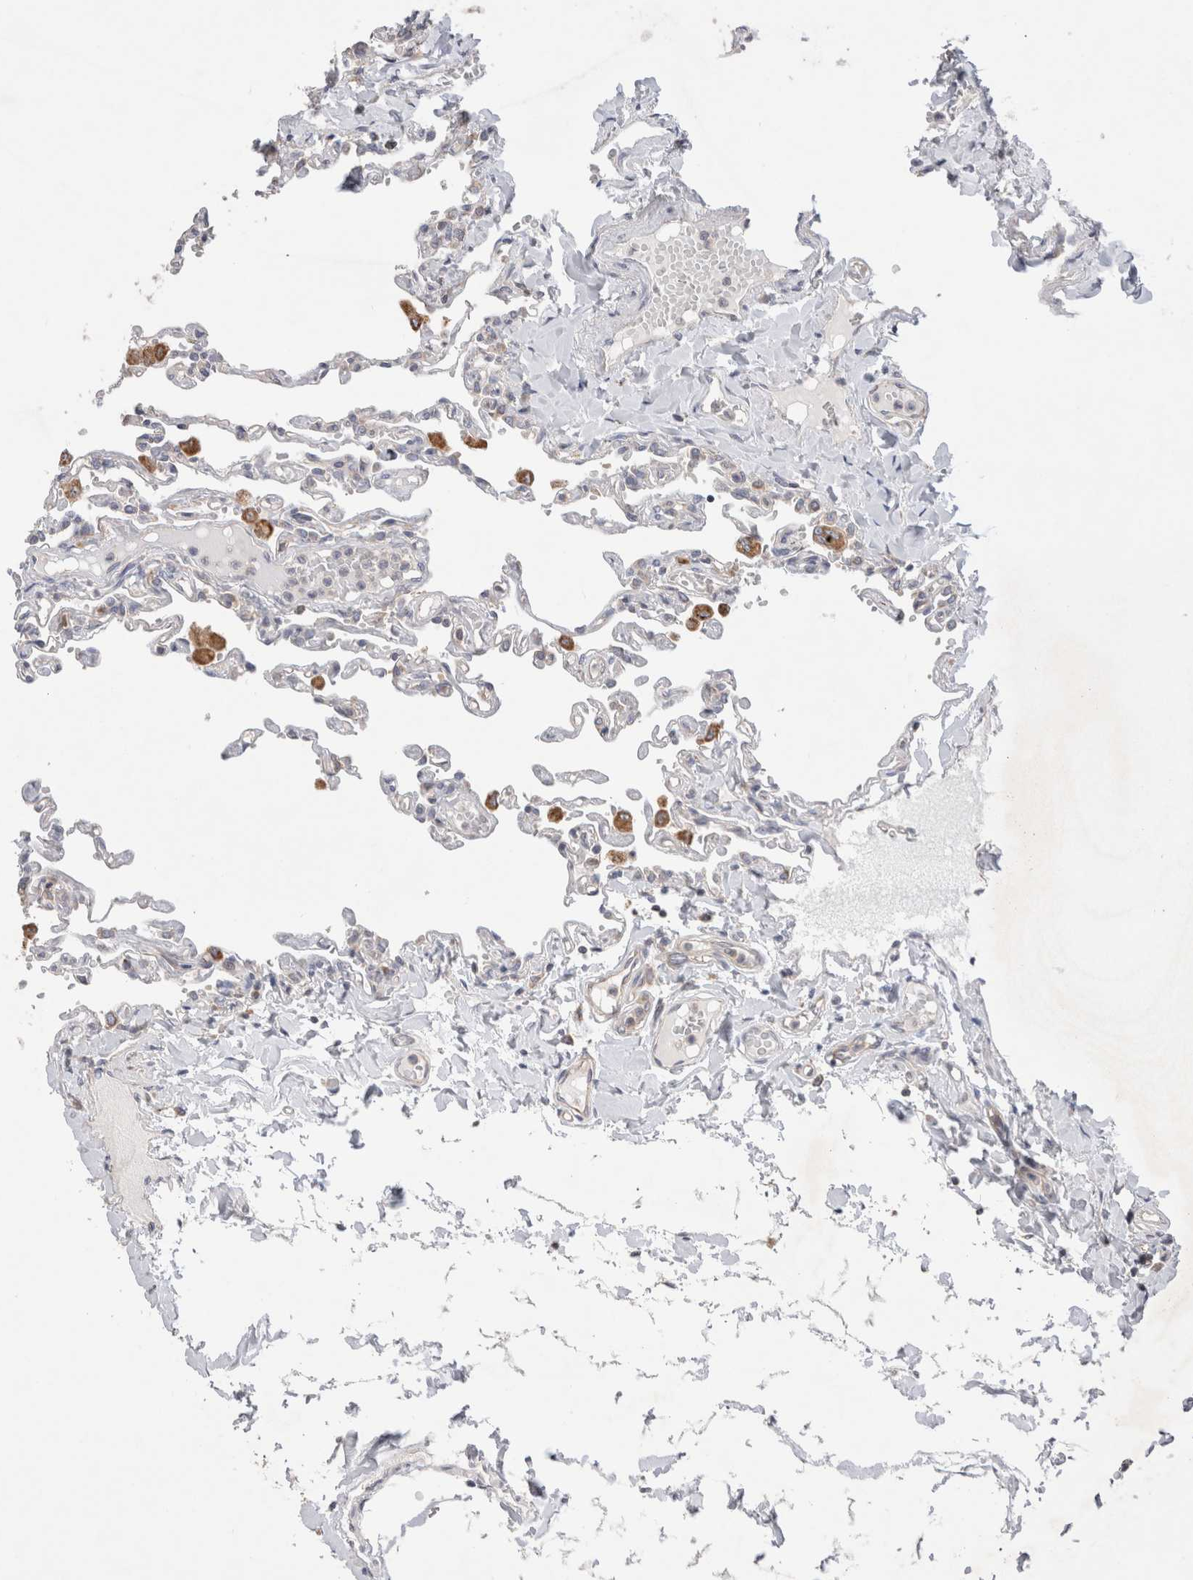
{"staining": {"intensity": "weak", "quantity": "<25%", "location": "cytoplasmic/membranous"}, "tissue": "lung", "cell_type": "Alveolar cells", "image_type": "normal", "snomed": [{"axis": "morphology", "description": "Normal tissue, NOS"}, {"axis": "topography", "description": "Lung"}], "caption": "Immunohistochemical staining of benign lung shows no significant expression in alveolar cells. (DAB (3,3'-diaminobenzidine) IHC, high magnification).", "gene": "TBC1D16", "patient": {"sex": "male", "age": 21}}